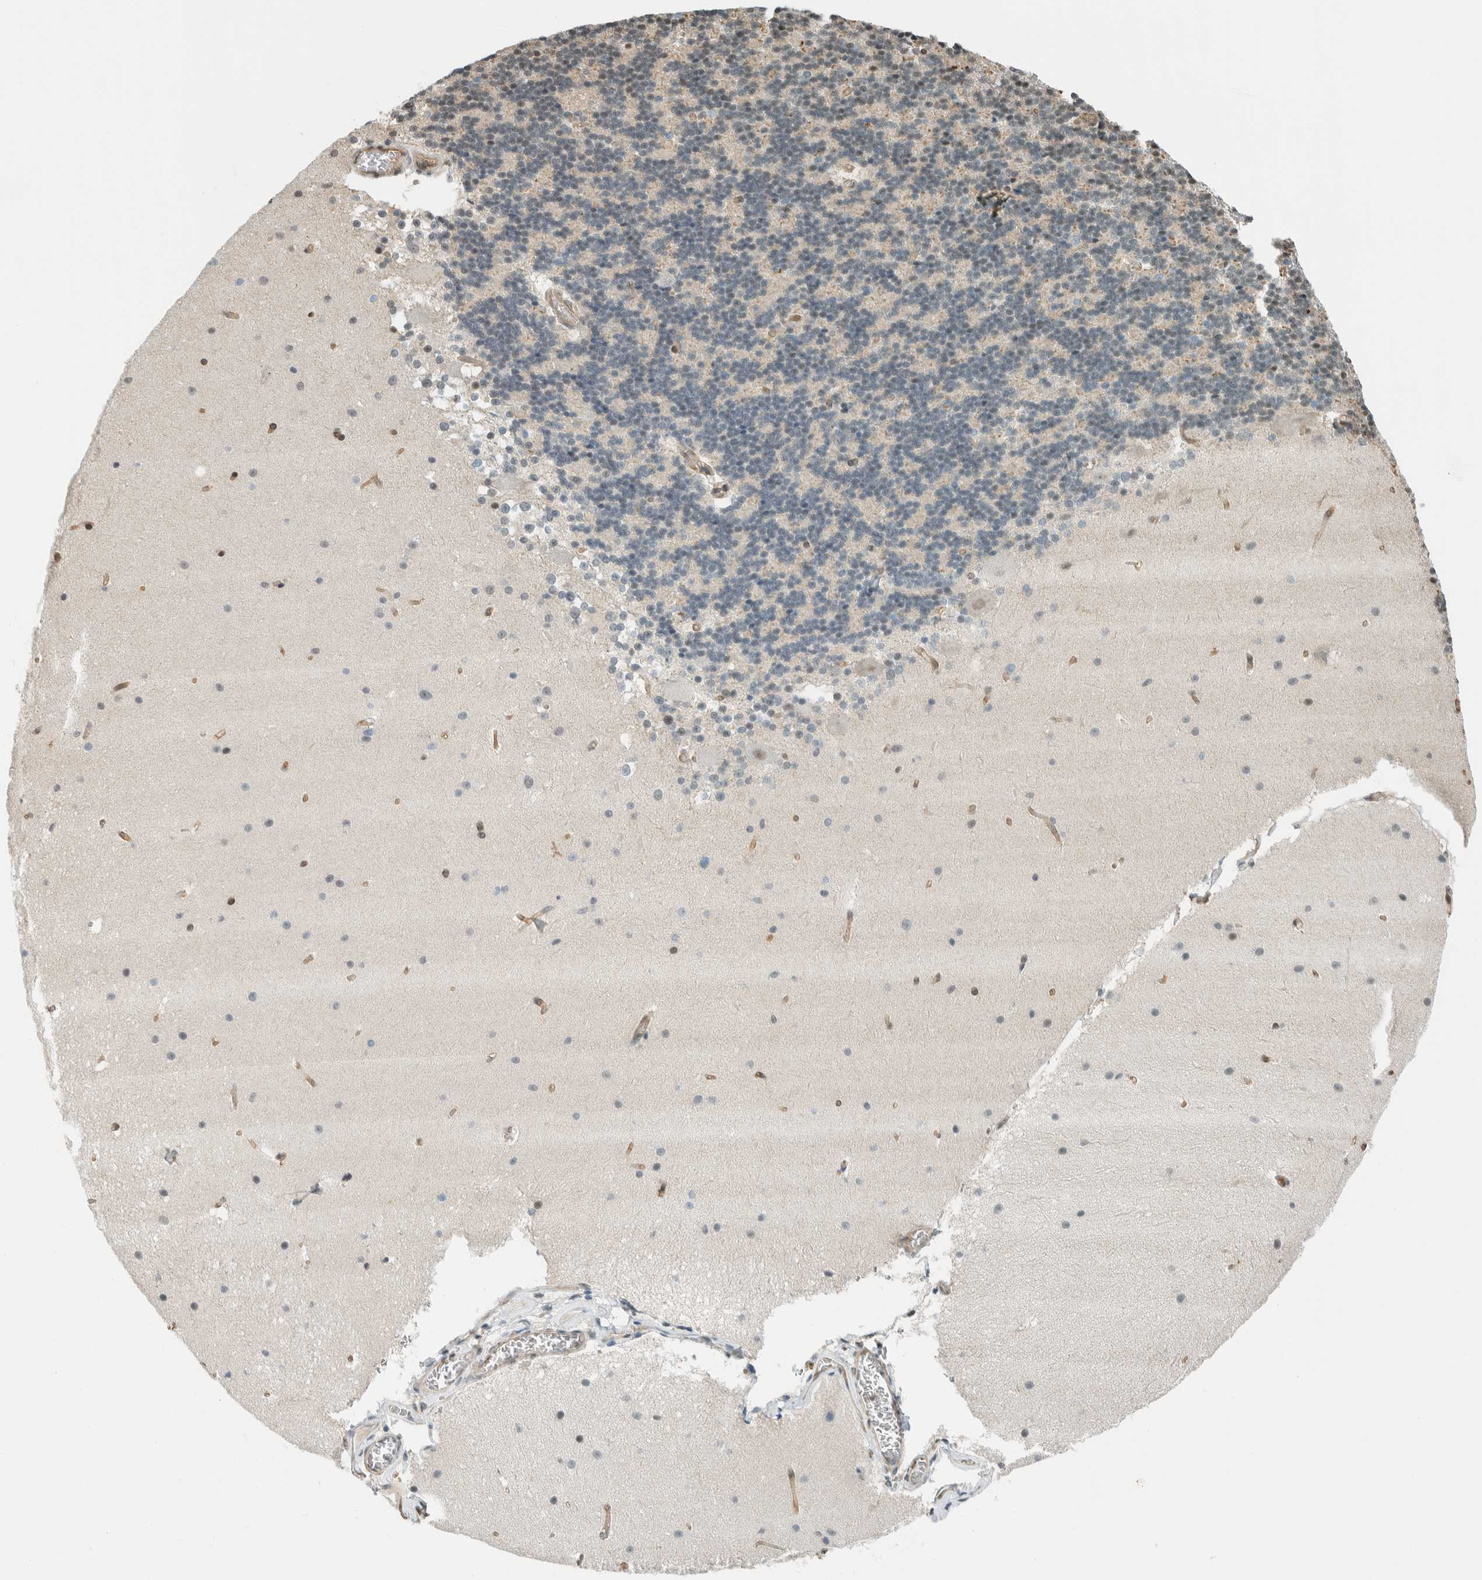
{"staining": {"intensity": "negative", "quantity": "none", "location": "none"}, "tissue": "cerebellum", "cell_type": "Cells in granular layer", "image_type": "normal", "snomed": [{"axis": "morphology", "description": "Normal tissue, NOS"}, {"axis": "topography", "description": "Cerebellum"}], "caption": "Image shows no significant protein positivity in cells in granular layer of benign cerebellum.", "gene": "NIBAN2", "patient": {"sex": "female", "age": 19}}